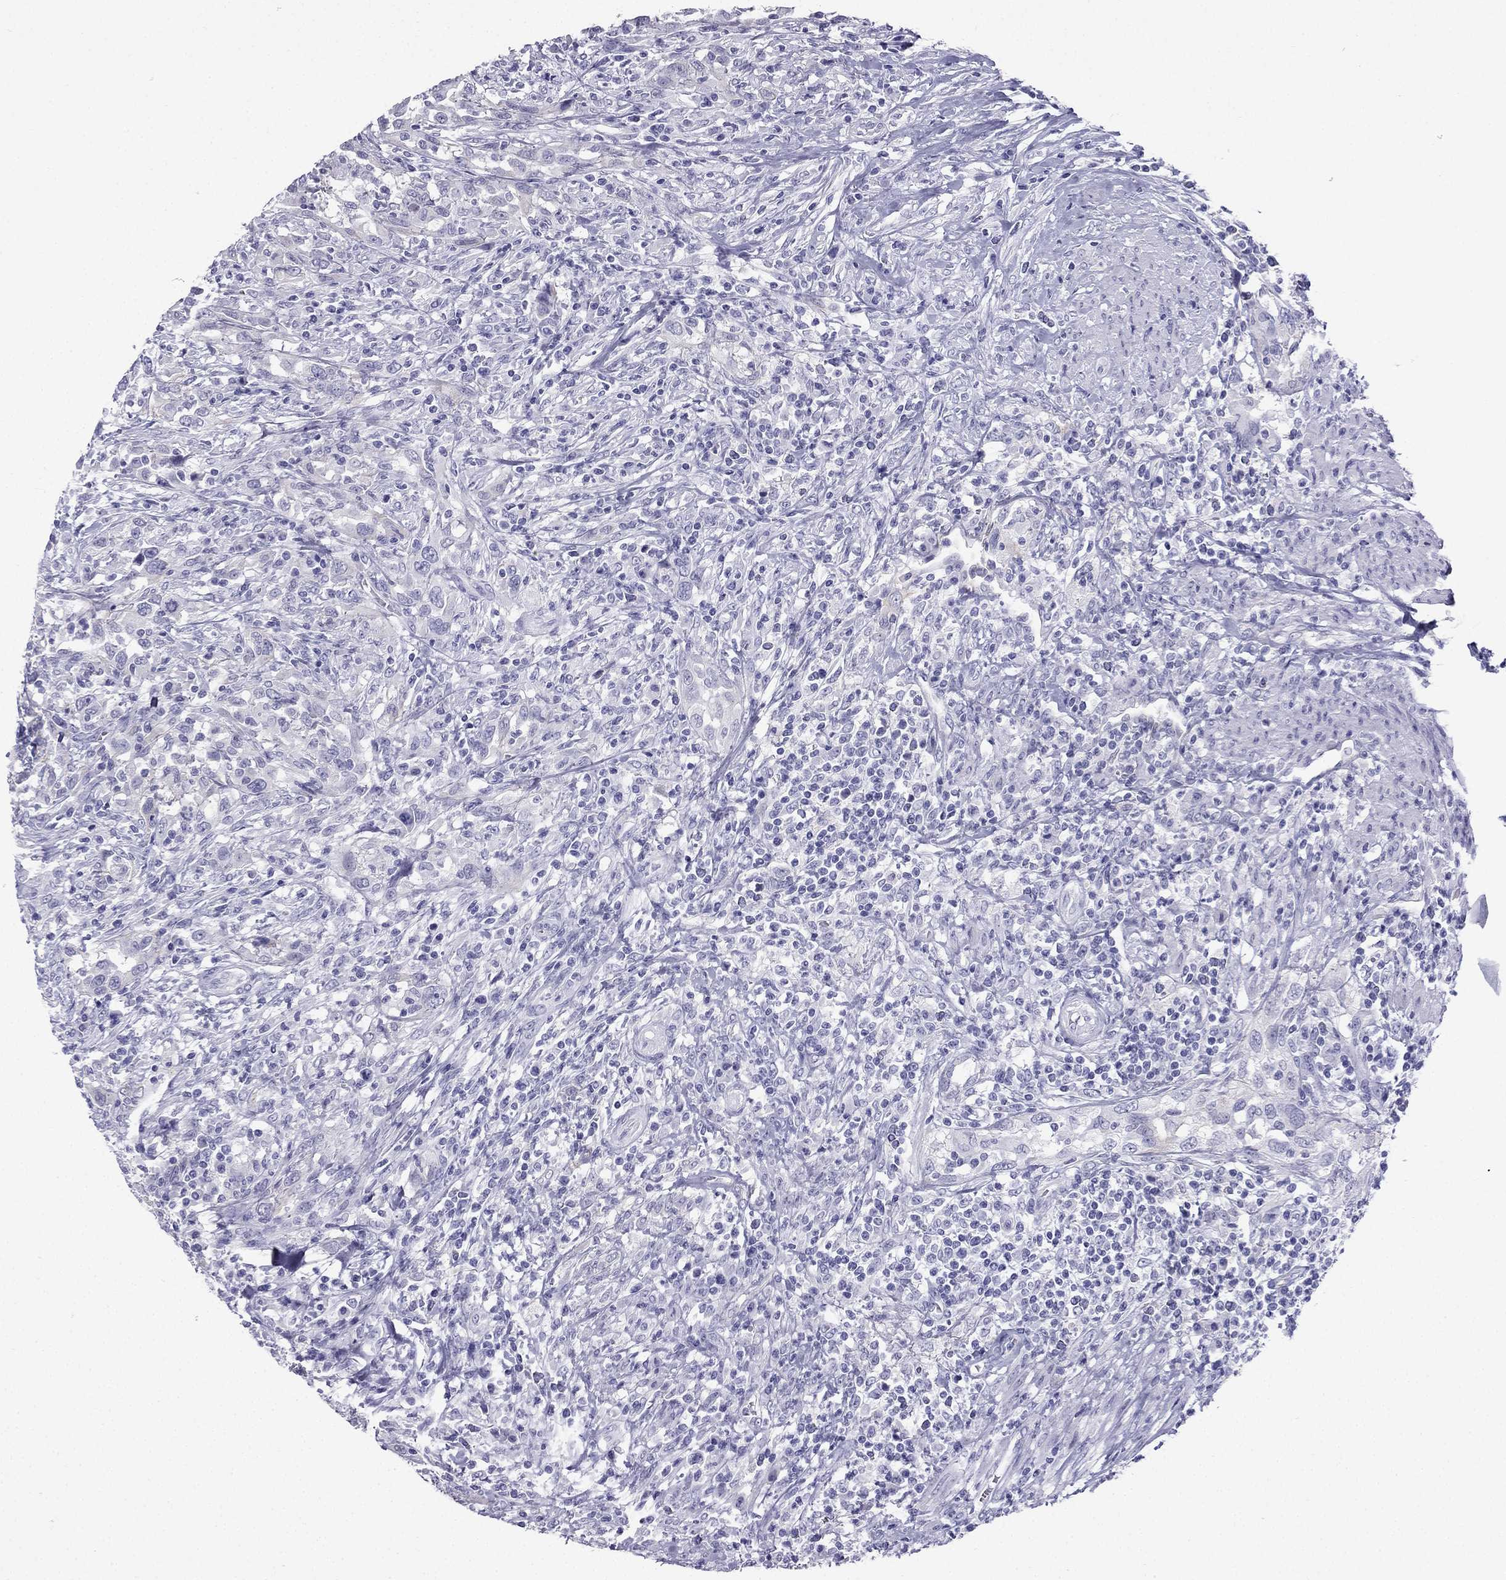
{"staining": {"intensity": "negative", "quantity": "none", "location": "none"}, "tissue": "urothelial cancer", "cell_type": "Tumor cells", "image_type": "cancer", "snomed": [{"axis": "morphology", "description": "Urothelial carcinoma, NOS"}, {"axis": "morphology", "description": "Urothelial carcinoma, High grade"}, {"axis": "topography", "description": "Urinary bladder"}], "caption": "Immunohistochemical staining of transitional cell carcinoma reveals no significant staining in tumor cells. The staining is performed using DAB brown chromogen with nuclei counter-stained in using hematoxylin.", "gene": "GJA8", "patient": {"sex": "female", "age": 64}}